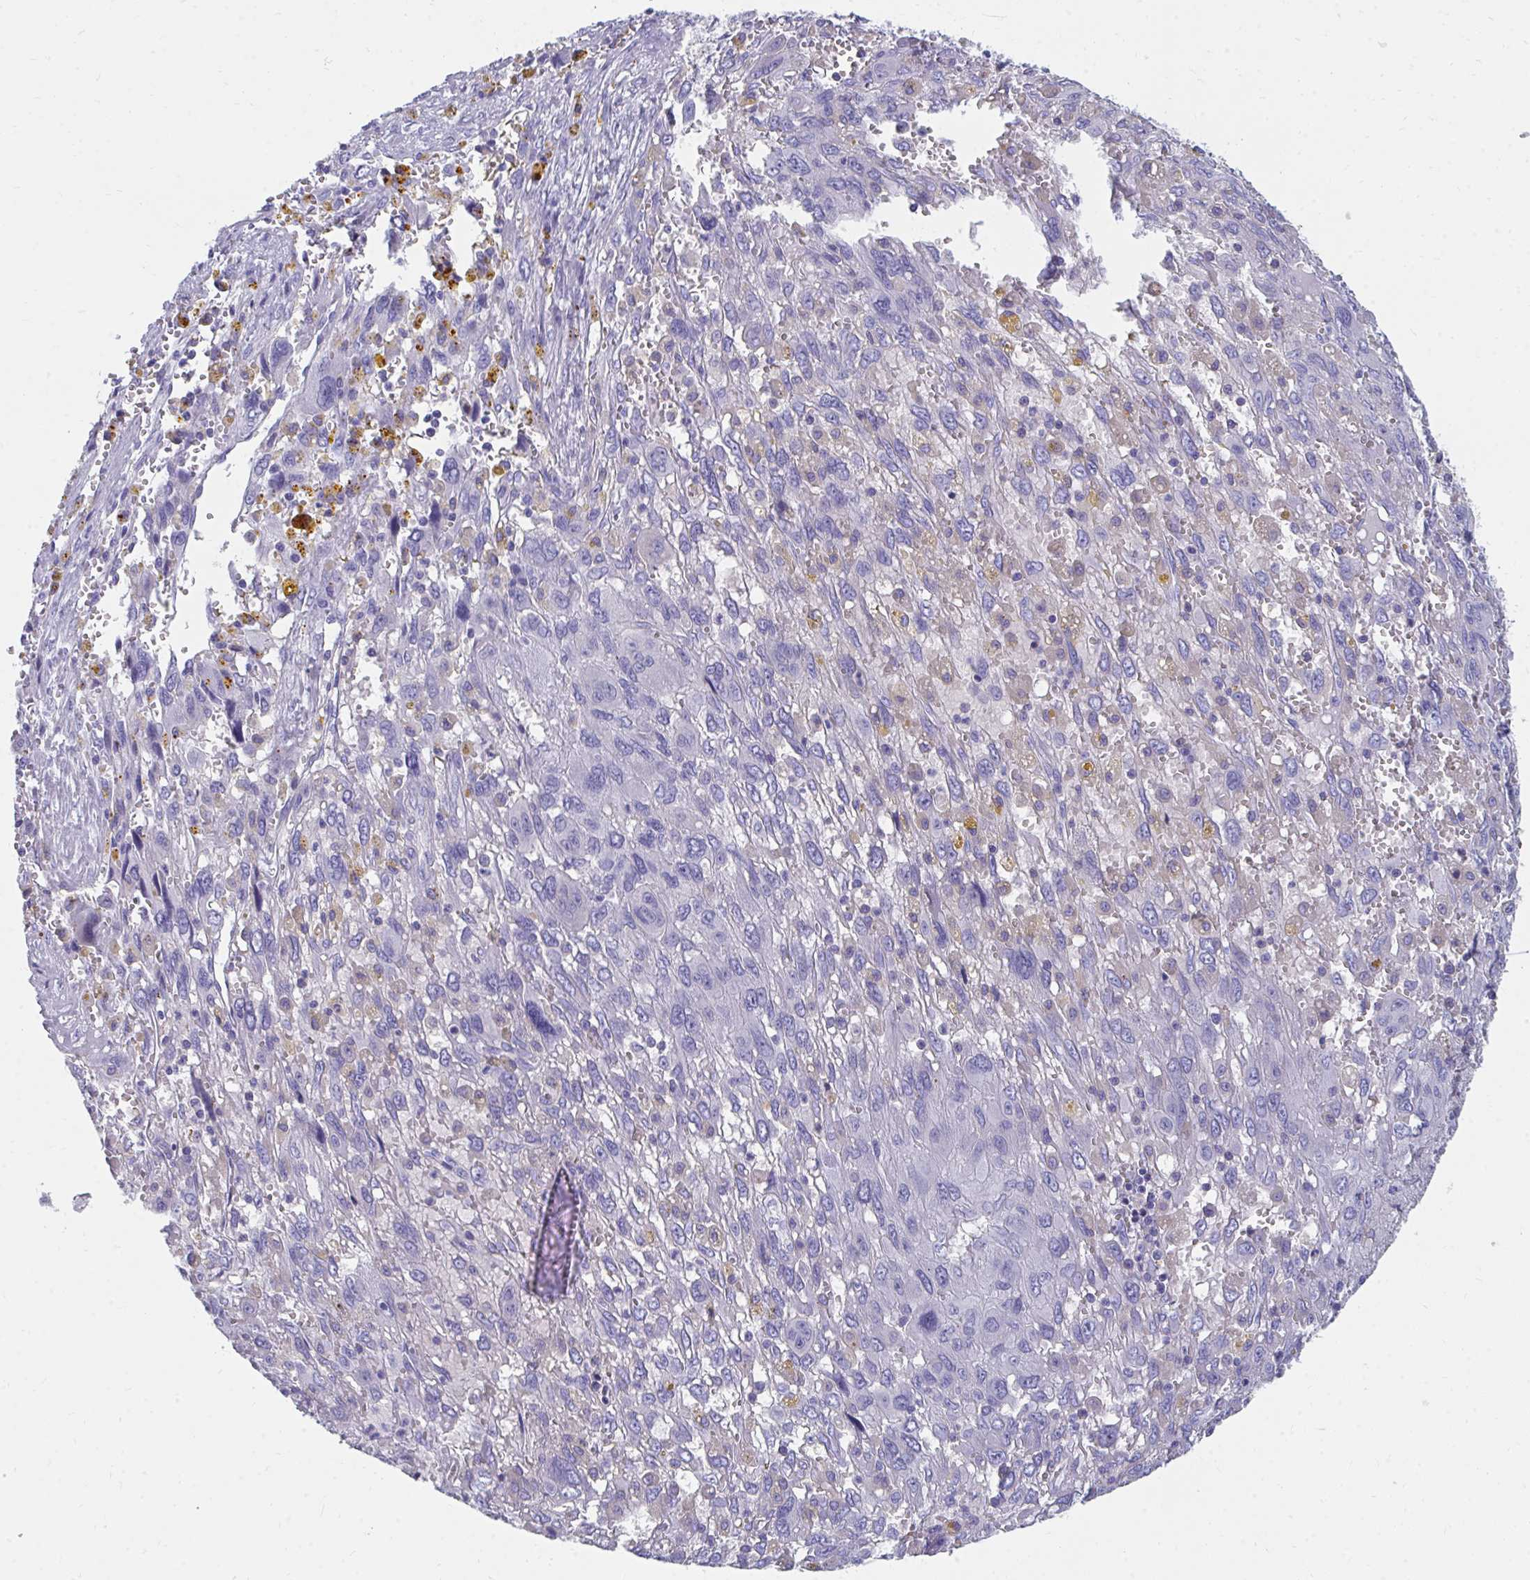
{"staining": {"intensity": "negative", "quantity": "none", "location": "none"}, "tissue": "pancreatic cancer", "cell_type": "Tumor cells", "image_type": "cancer", "snomed": [{"axis": "morphology", "description": "Adenocarcinoma, NOS"}, {"axis": "topography", "description": "Pancreas"}], "caption": "Pancreatic cancer (adenocarcinoma) stained for a protein using immunohistochemistry exhibits no expression tumor cells.", "gene": "HGD", "patient": {"sex": "female", "age": 47}}